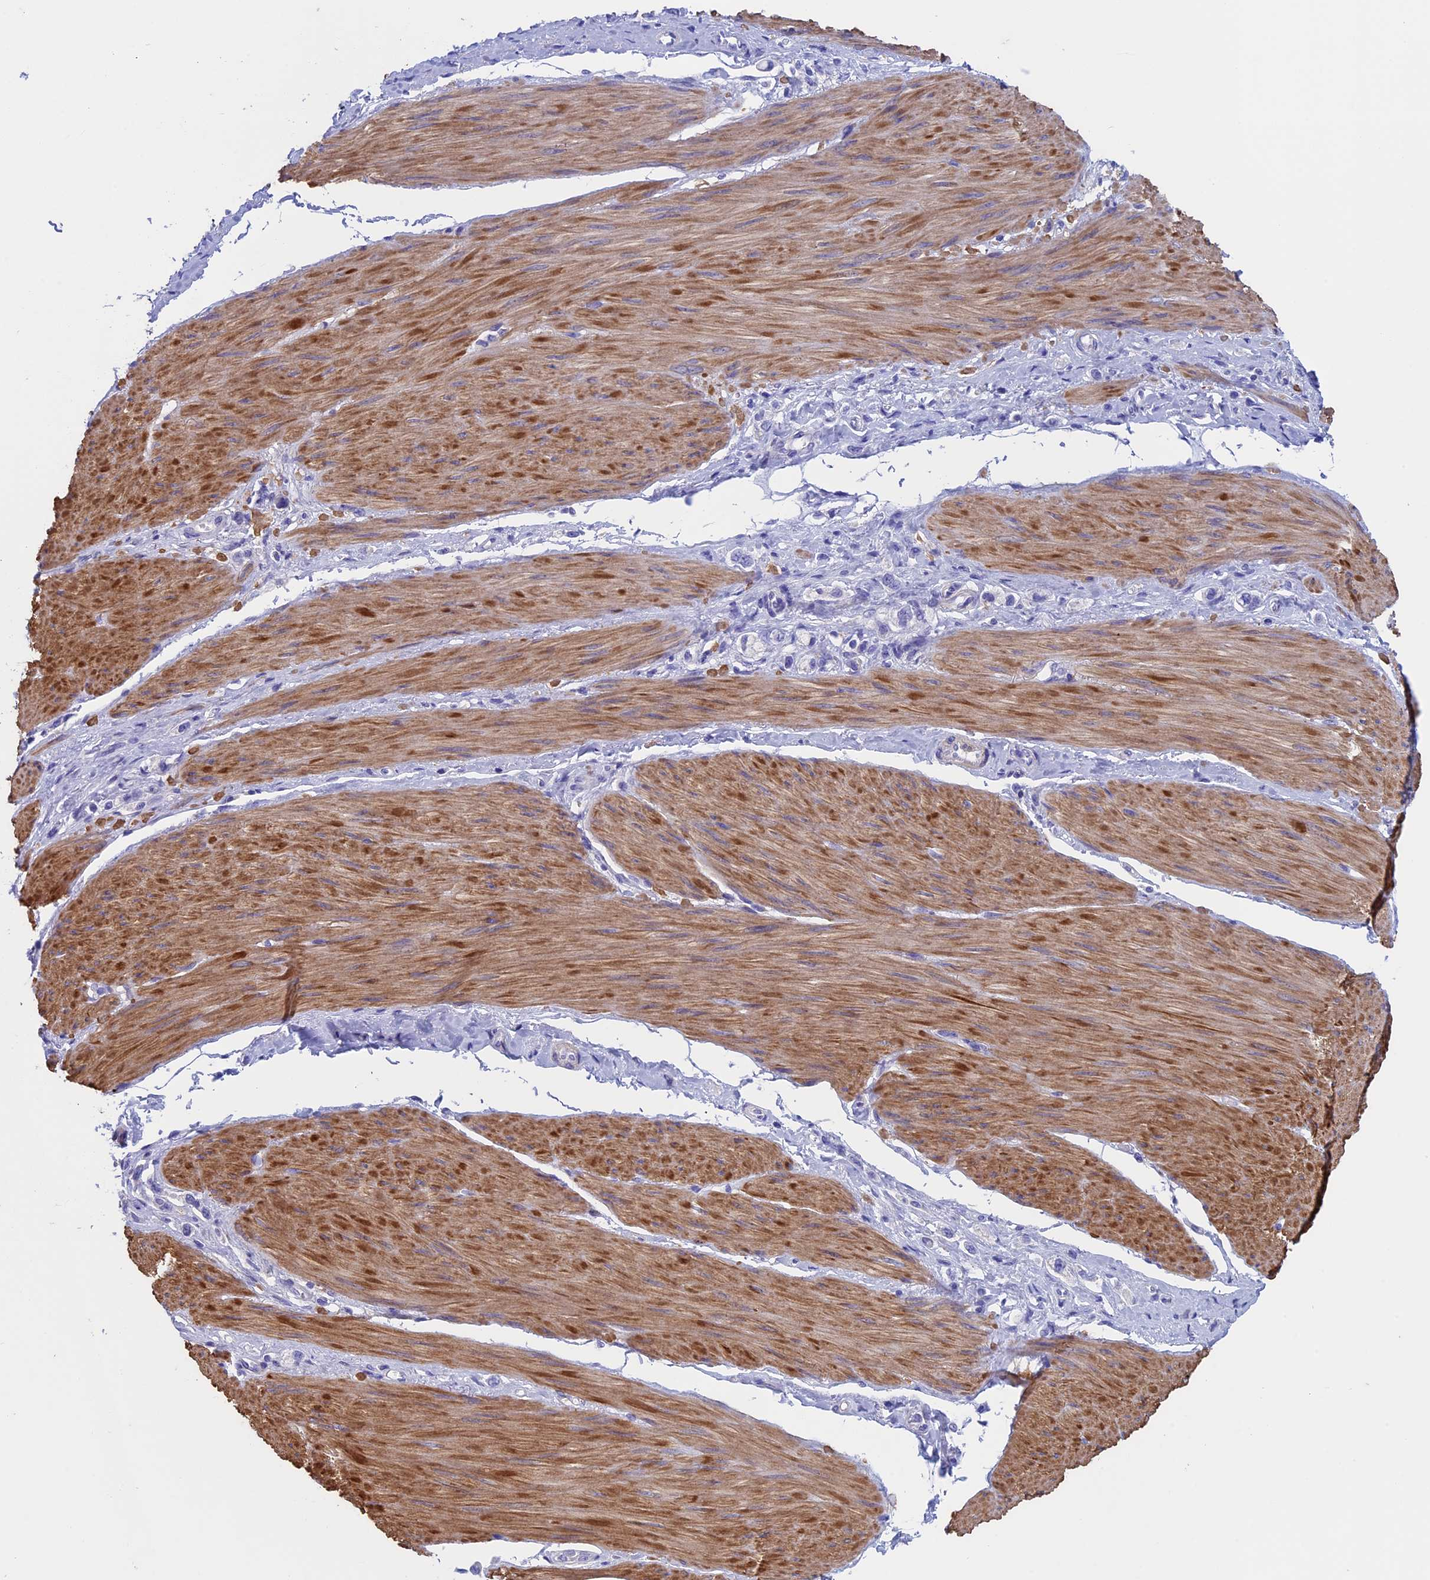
{"staining": {"intensity": "negative", "quantity": "none", "location": "none"}, "tissue": "stomach cancer", "cell_type": "Tumor cells", "image_type": "cancer", "snomed": [{"axis": "morphology", "description": "Adenocarcinoma, NOS"}, {"axis": "topography", "description": "Stomach"}], "caption": "This is an immunohistochemistry photomicrograph of human adenocarcinoma (stomach). There is no positivity in tumor cells.", "gene": "ADH7", "patient": {"sex": "female", "age": 65}}